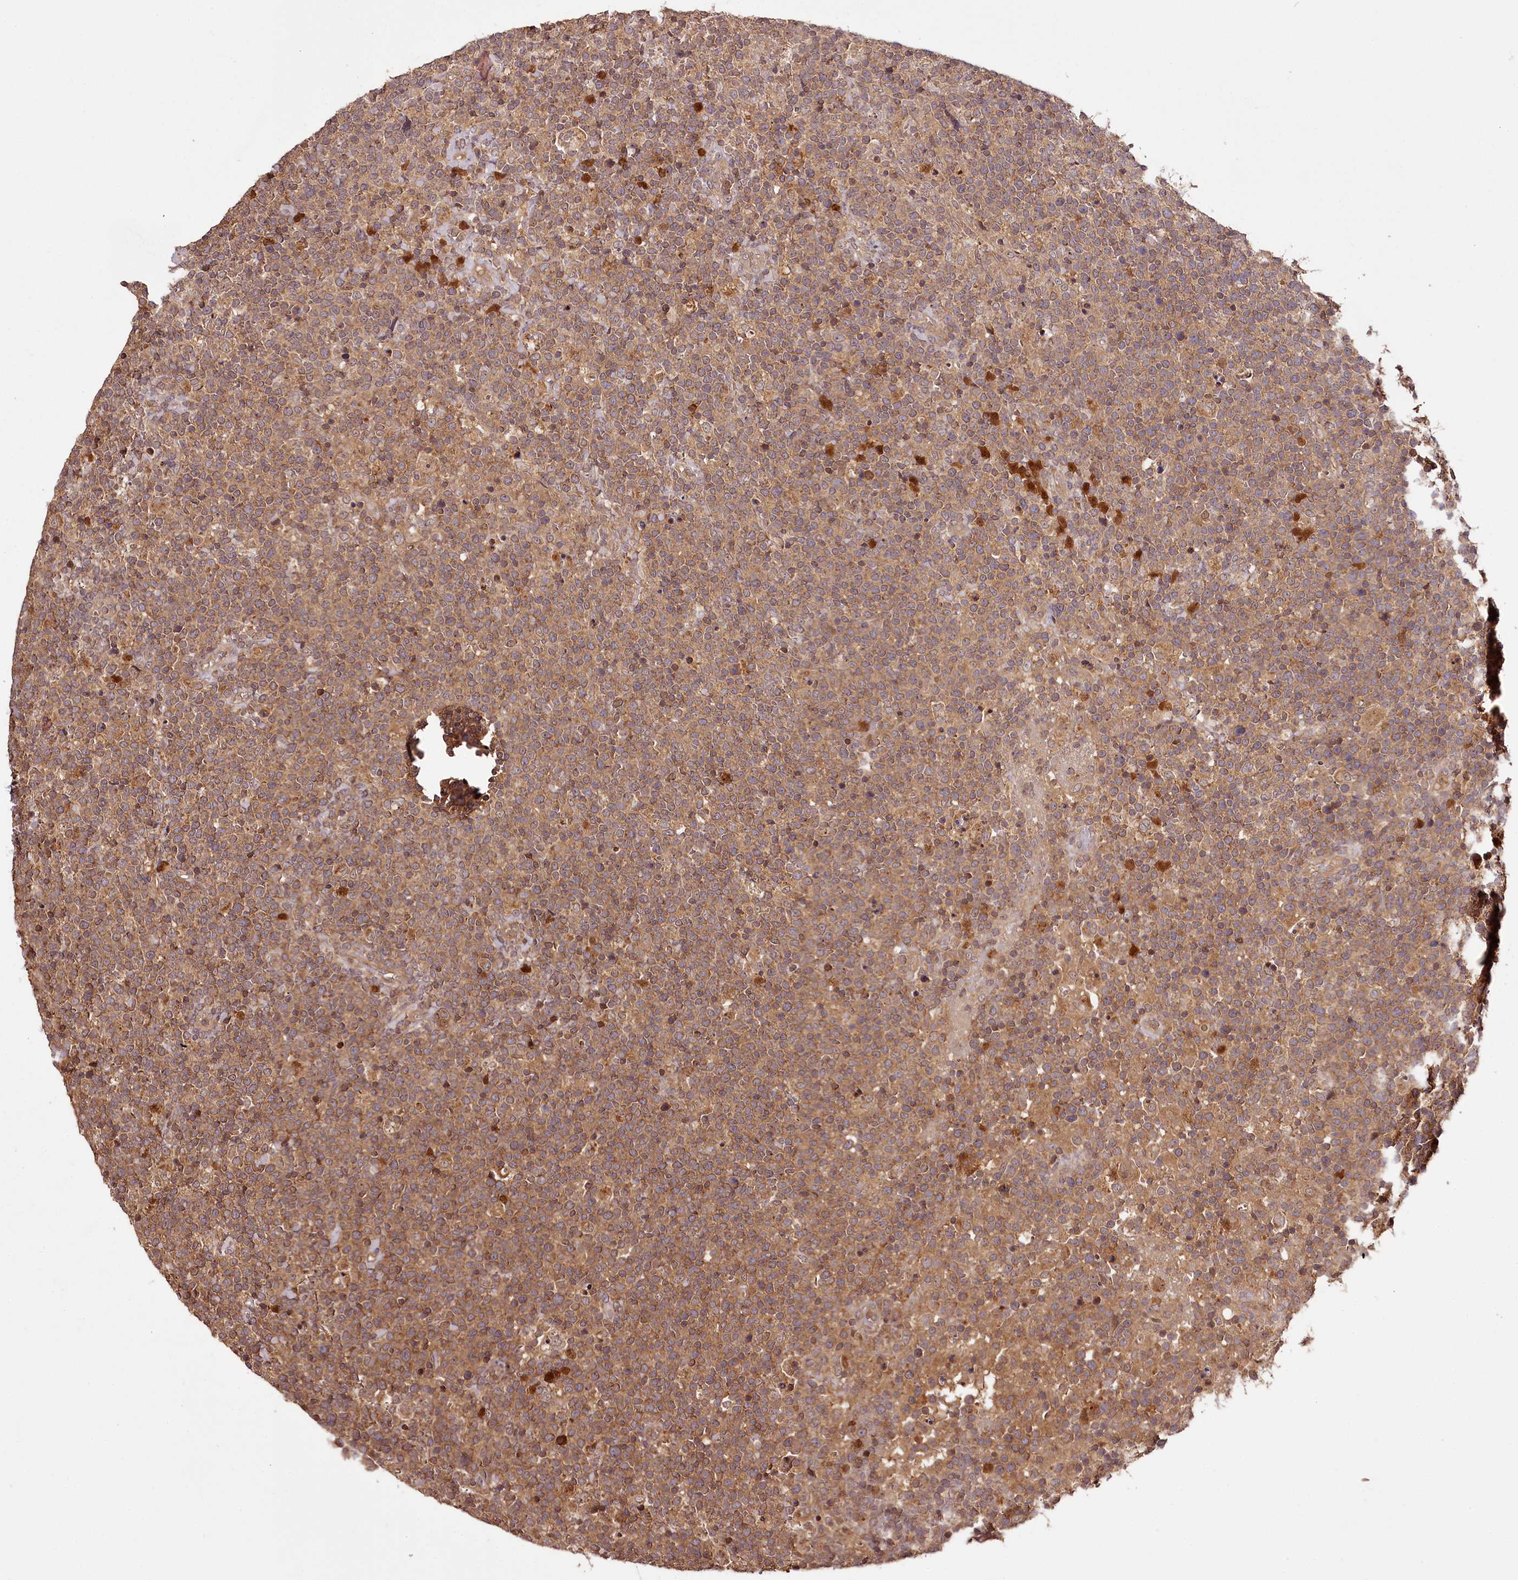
{"staining": {"intensity": "moderate", "quantity": ">75%", "location": "cytoplasmic/membranous"}, "tissue": "lymphoma", "cell_type": "Tumor cells", "image_type": "cancer", "snomed": [{"axis": "morphology", "description": "Malignant lymphoma, non-Hodgkin's type, High grade"}, {"axis": "topography", "description": "Lymph node"}], "caption": "This is an image of immunohistochemistry (IHC) staining of lymphoma, which shows moderate positivity in the cytoplasmic/membranous of tumor cells.", "gene": "TTC12", "patient": {"sex": "male", "age": 61}}